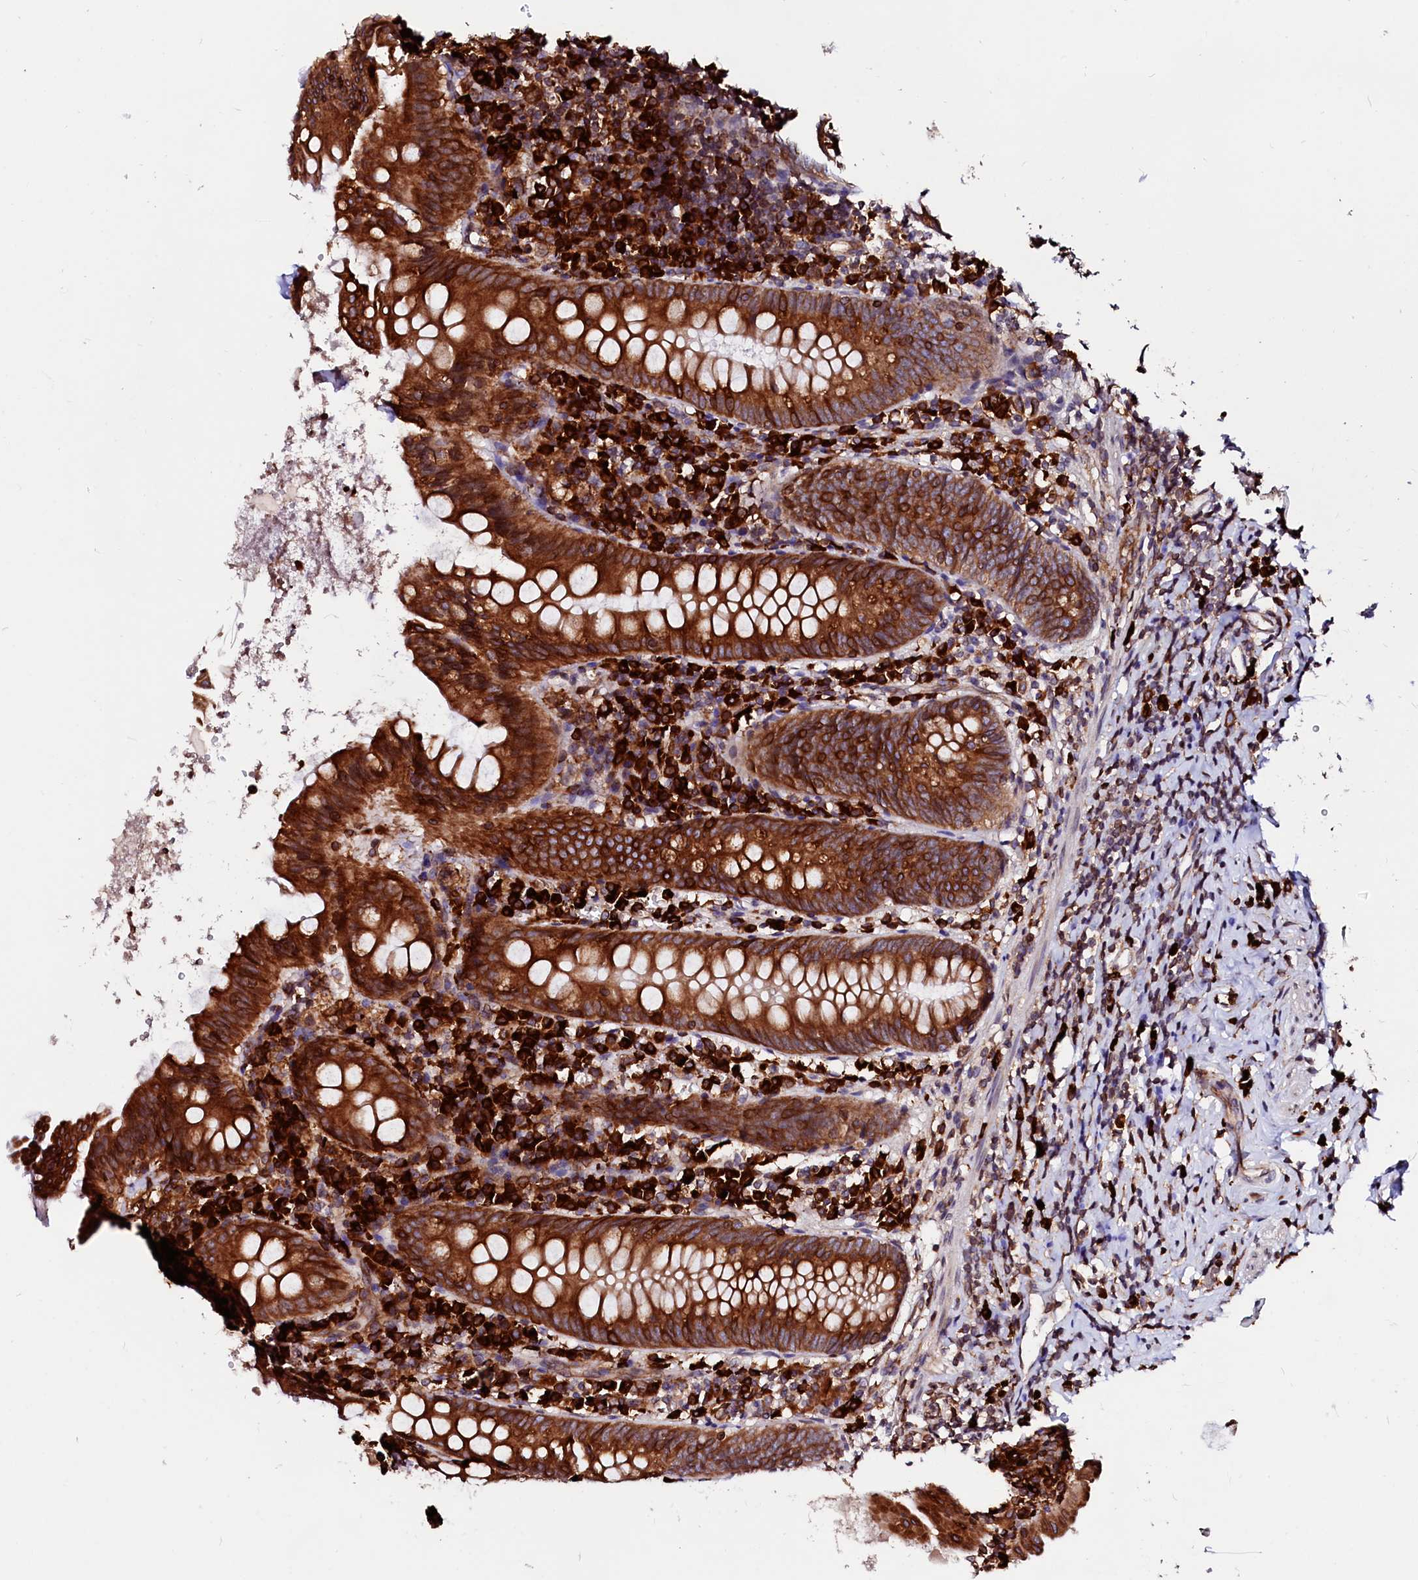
{"staining": {"intensity": "strong", "quantity": ">75%", "location": "cytoplasmic/membranous"}, "tissue": "appendix", "cell_type": "Glandular cells", "image_type": "normal", "snomed": [{"axis": "morphology", "description": "Normal tissue, NOS"}, {"axis": "topography", "description": "Appendix"}], "caption": "This is a micrograph of immunohistochemistry (IHC) staining of normal appendix, which shows strong positivity in the cytoplasmic/membranous of glandular cells.", "gene": "DERL1", "patient": {"sex": "female", "age": 54}}